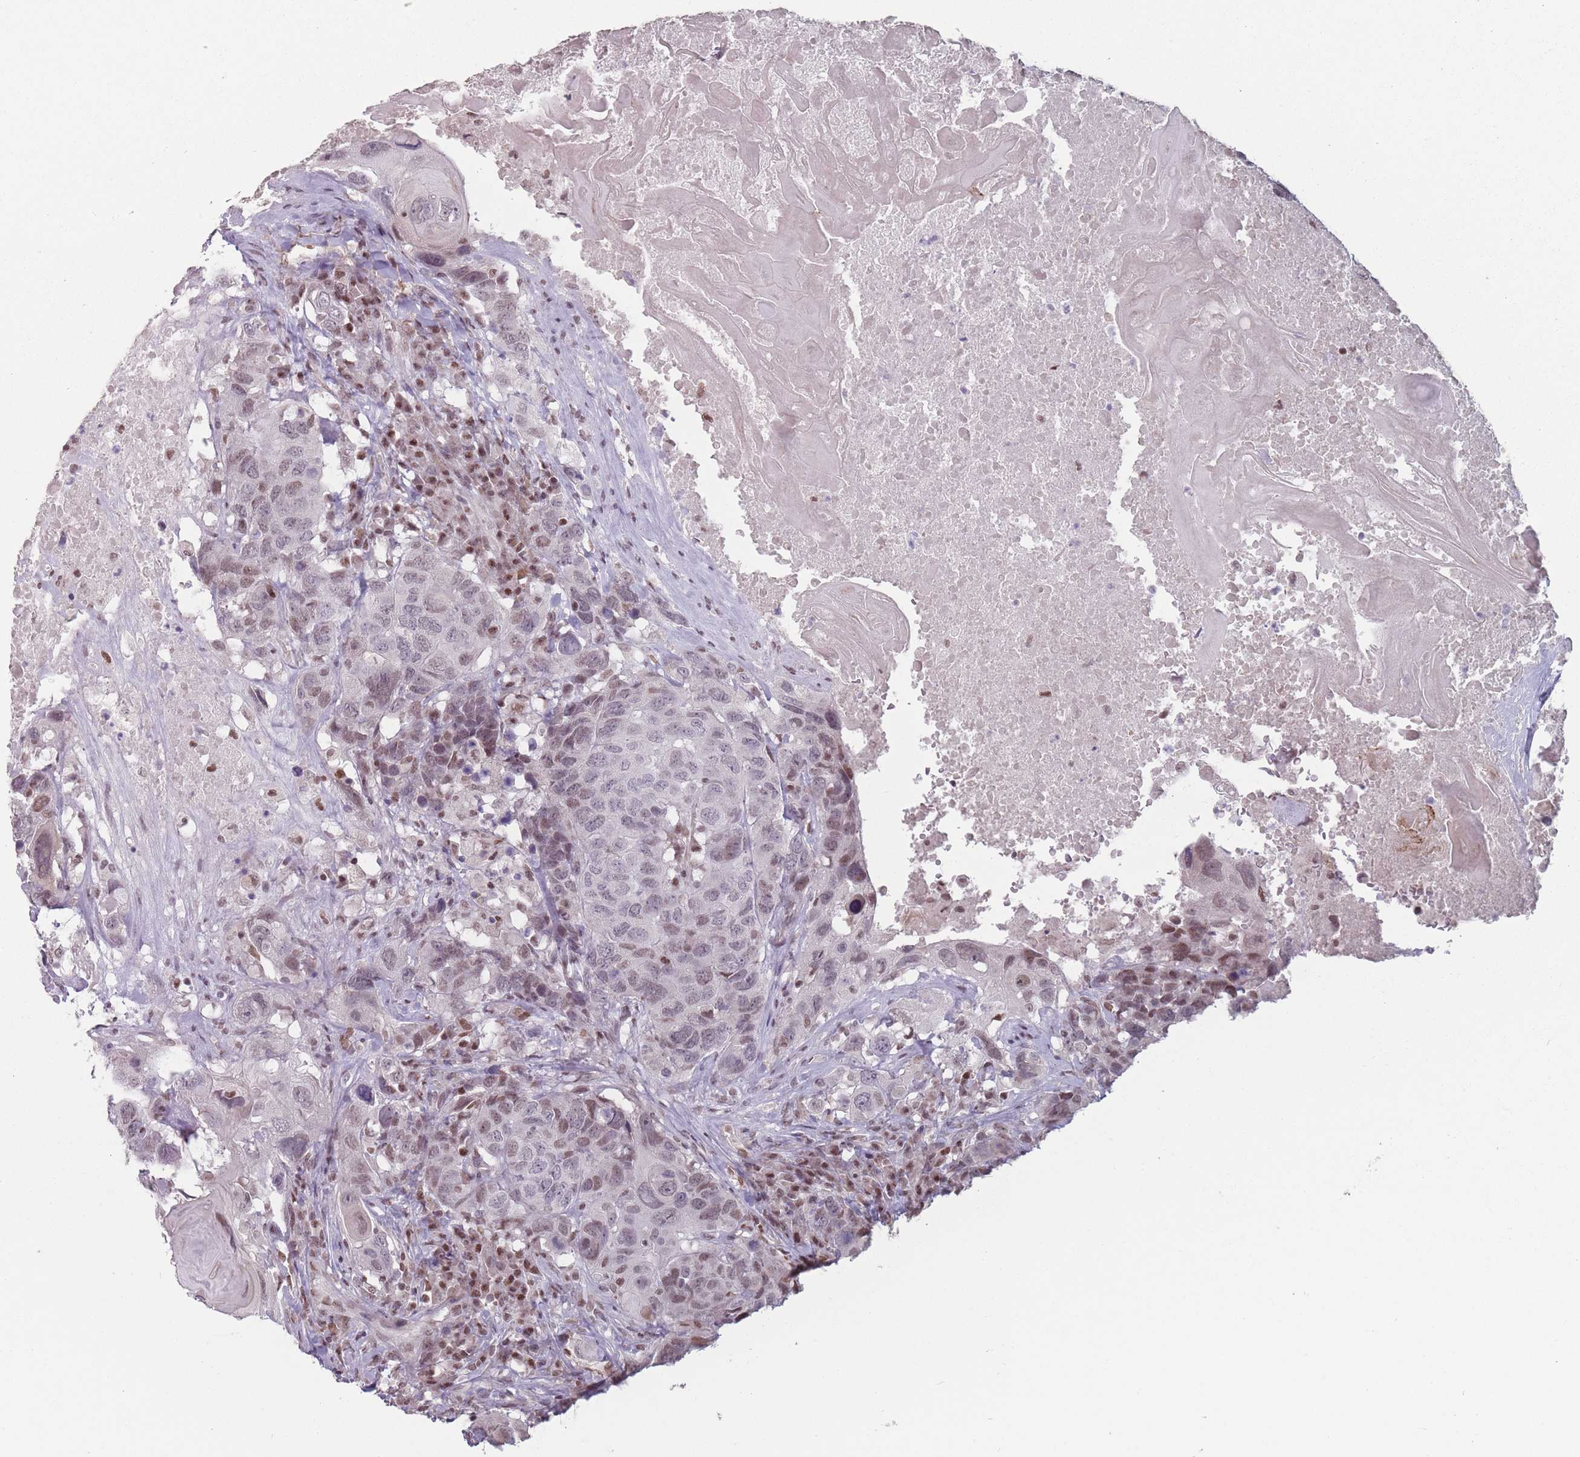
{"staining": {"intensity": "moderate", "quantity": "25%-75%", "location": "nuclear"}, "tissue": "head and neck cancer", "cell_type": "Tumor cells", "image_type": "cancer", "snomed": [{"axis": "morphology", "description": "Squamous cell carcinoma, NOS"}, {"axis": "topography", "description": "Head-Neck"}], "caption": "Moderate nuclear positivity is identified in approximately 25%-75% of tumor cells in squamous cell carcinoma (head and neck). (DAB IHC, brown staining for protein, blue staining for nuclei).", "gene": "SH3BGRL2", "patient": {"sex": "male", "age": 66}}